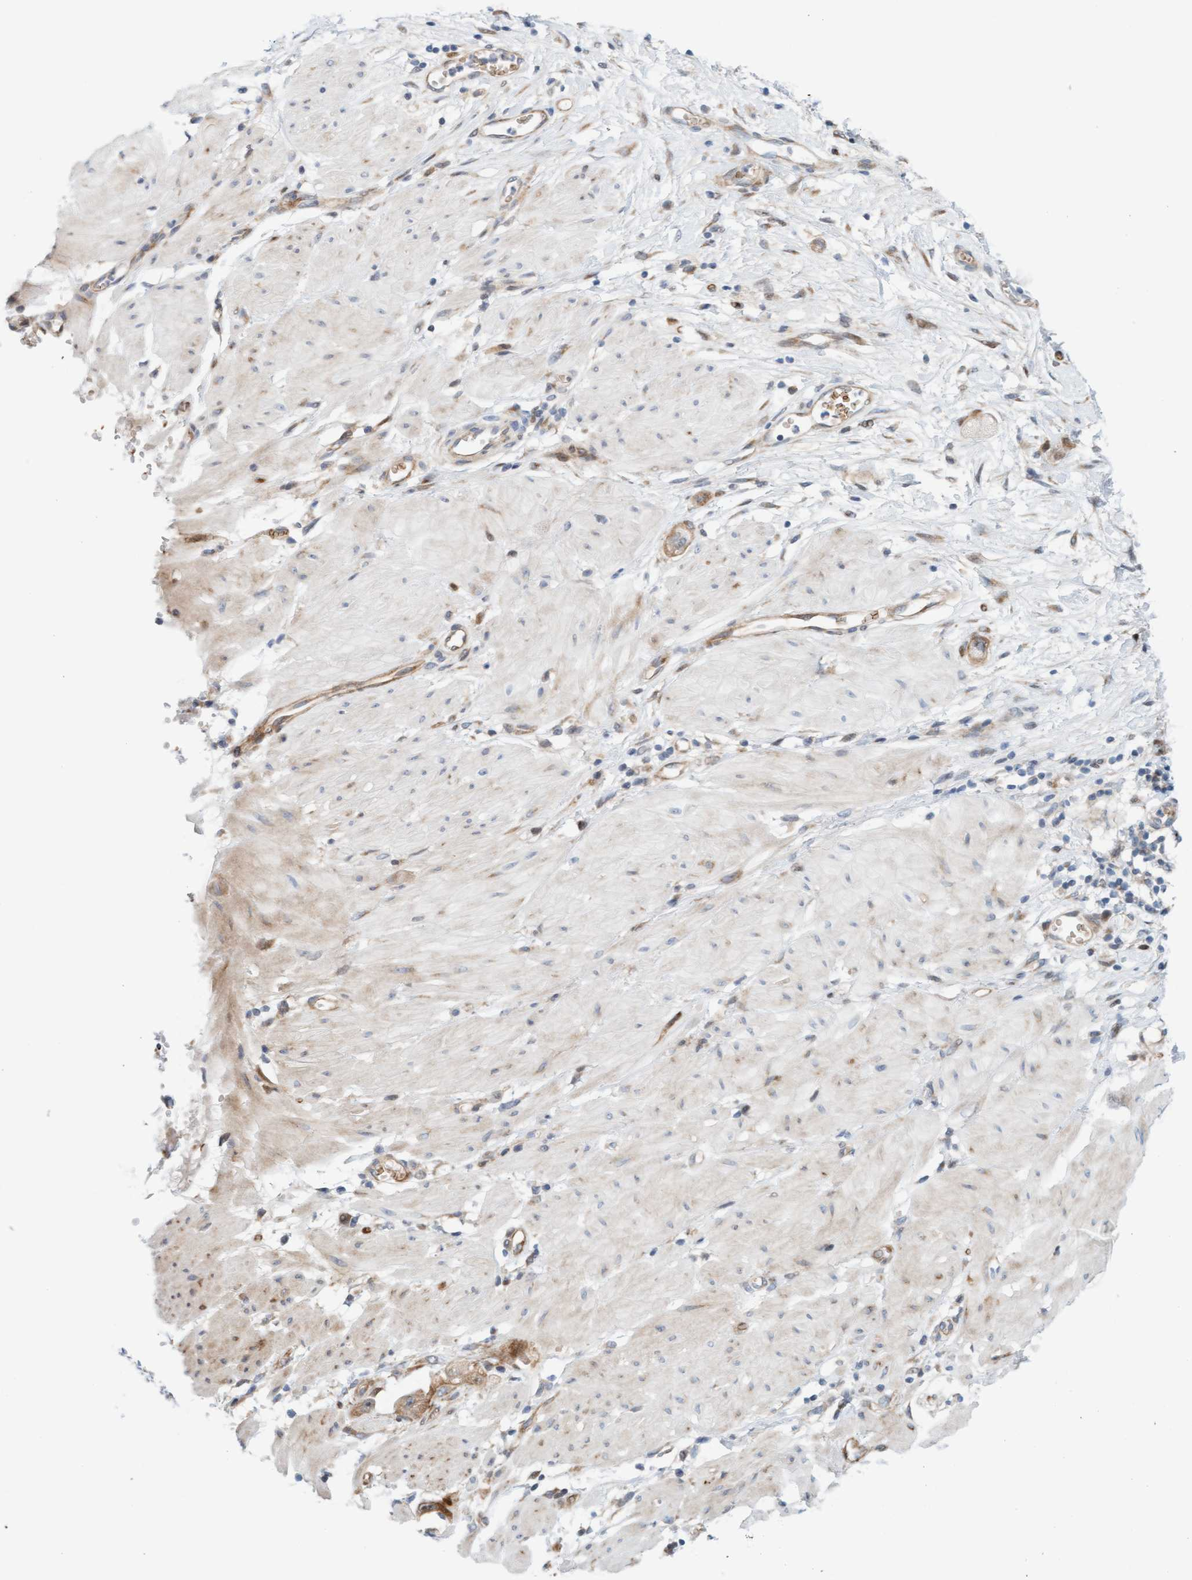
{"staining": {"intensity": "weak", "quantity": "<25%", "location": "cytoplasmic/membranous"}, "tissue": "stomach cancer", "cell_type": "Tumor cells", "image_type": "cancer", "snomed": [{"axis": "morphology", "description": "Adenocarcinoma, NOS"}, {"axis": "topography", "description": "Stomach"}, {"axis": "topography", "description": "Stomach, lower"}], "caption": "Human stomach adenocarcinoma stained for a protein using immunohistochemistry (IHC) displays no staining in tumor cells.", "gene": "EIF4EBP1", "patient": {"sex": "female", "age": 48}}